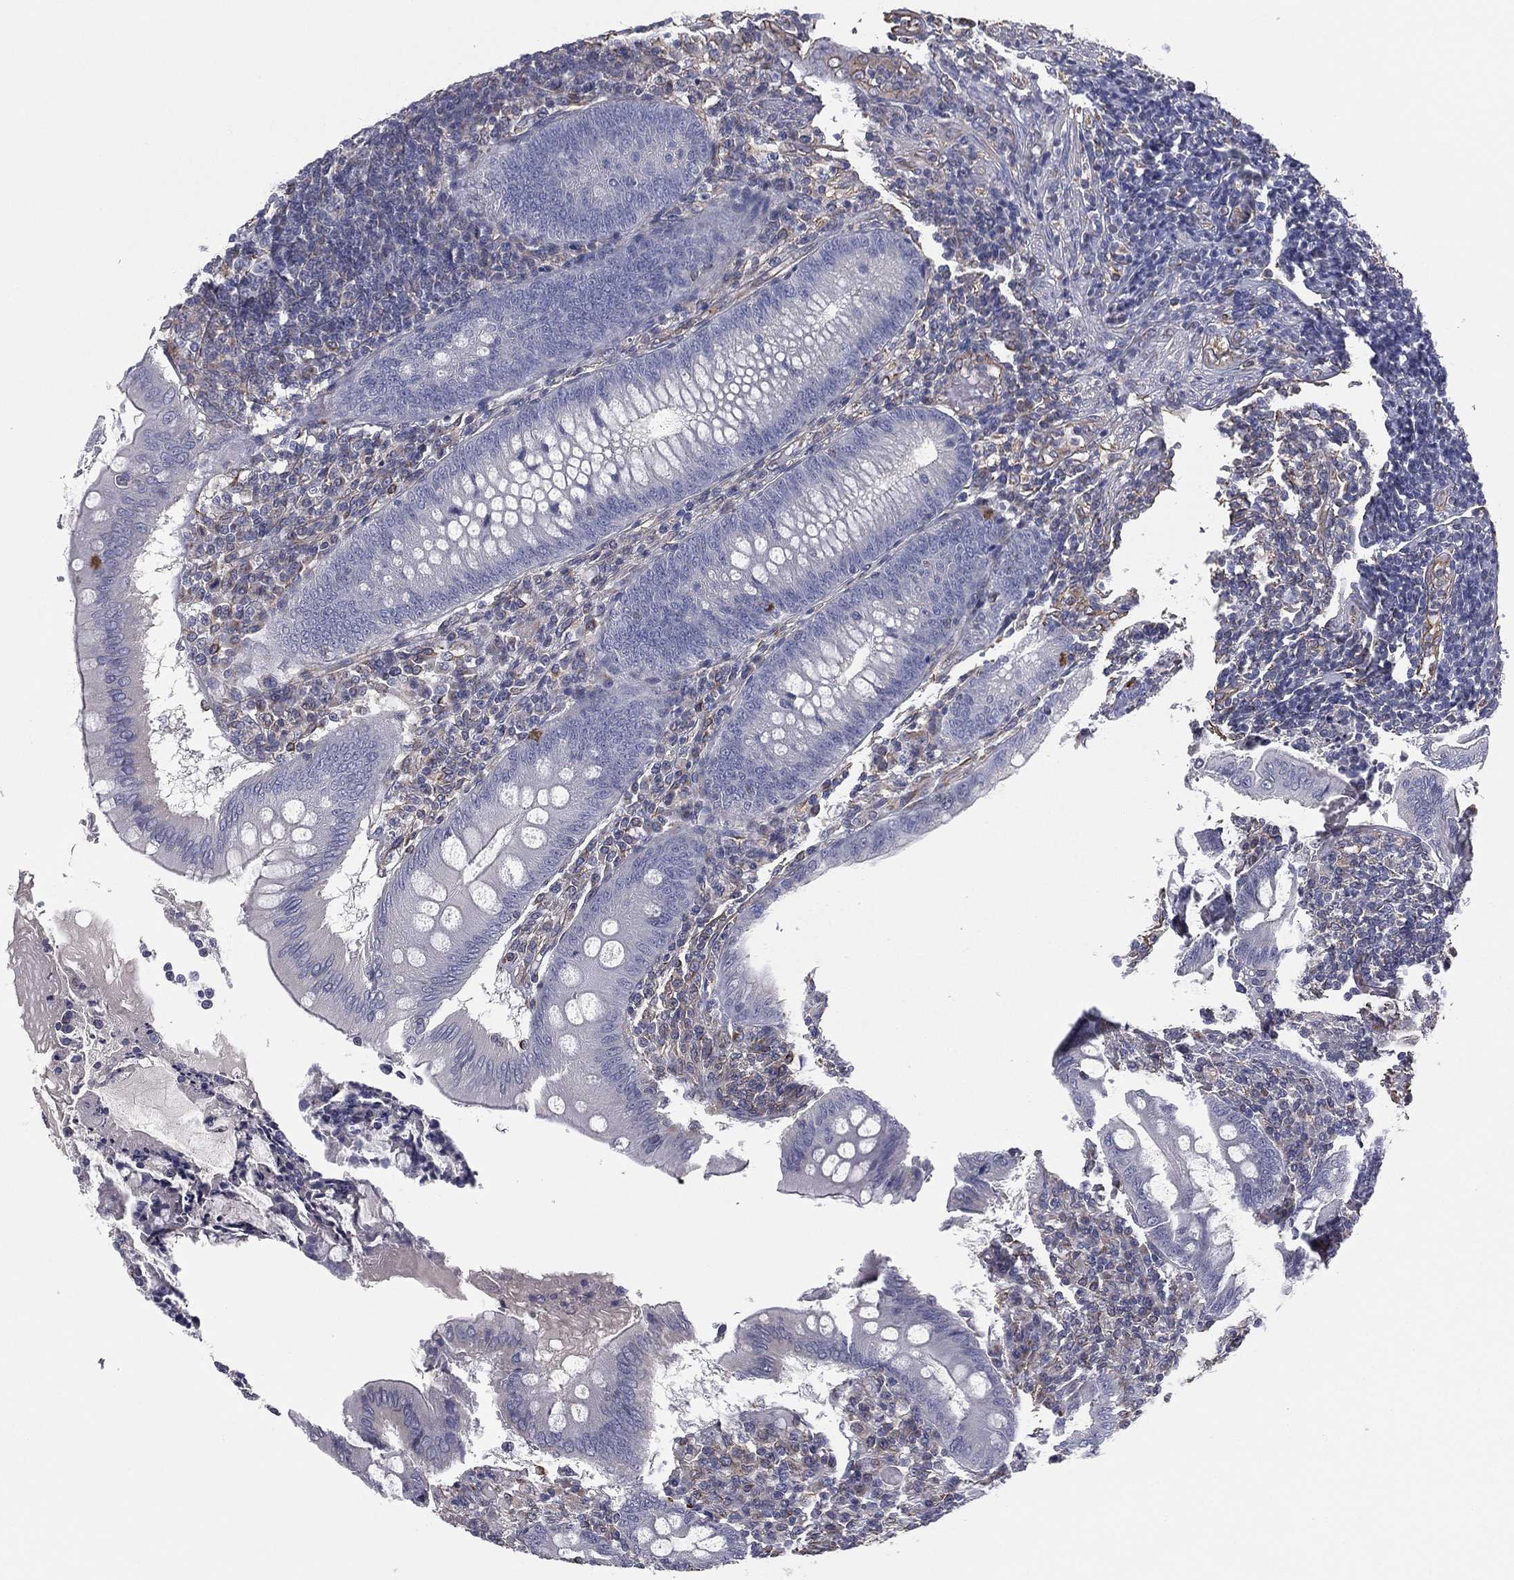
{"staining": {"intensity": "negative", "quantity": "none", "location": "none"}, "tissue": "appendix", "cell_type": "Glandular cells", "image_type": "normal", "snomed": [{"axis": "morphology", "description": "Normal tissue, NOS"}, {"axis": "morphology", "description": "Inflammation, NOS"}, {"axis": "topography", "description": "Appendix"}], "caption": "Immunohistochemistry photomicrograph of normal appendix: appendix stained with DAB (3,3'-diaminobenzidine) exhibits no significant protein staining in glandular cells. (DAB immunohistochemistry, high magnification).", "gene": "SCUBE1", "patient": {"sex": "male", "age": 16}}